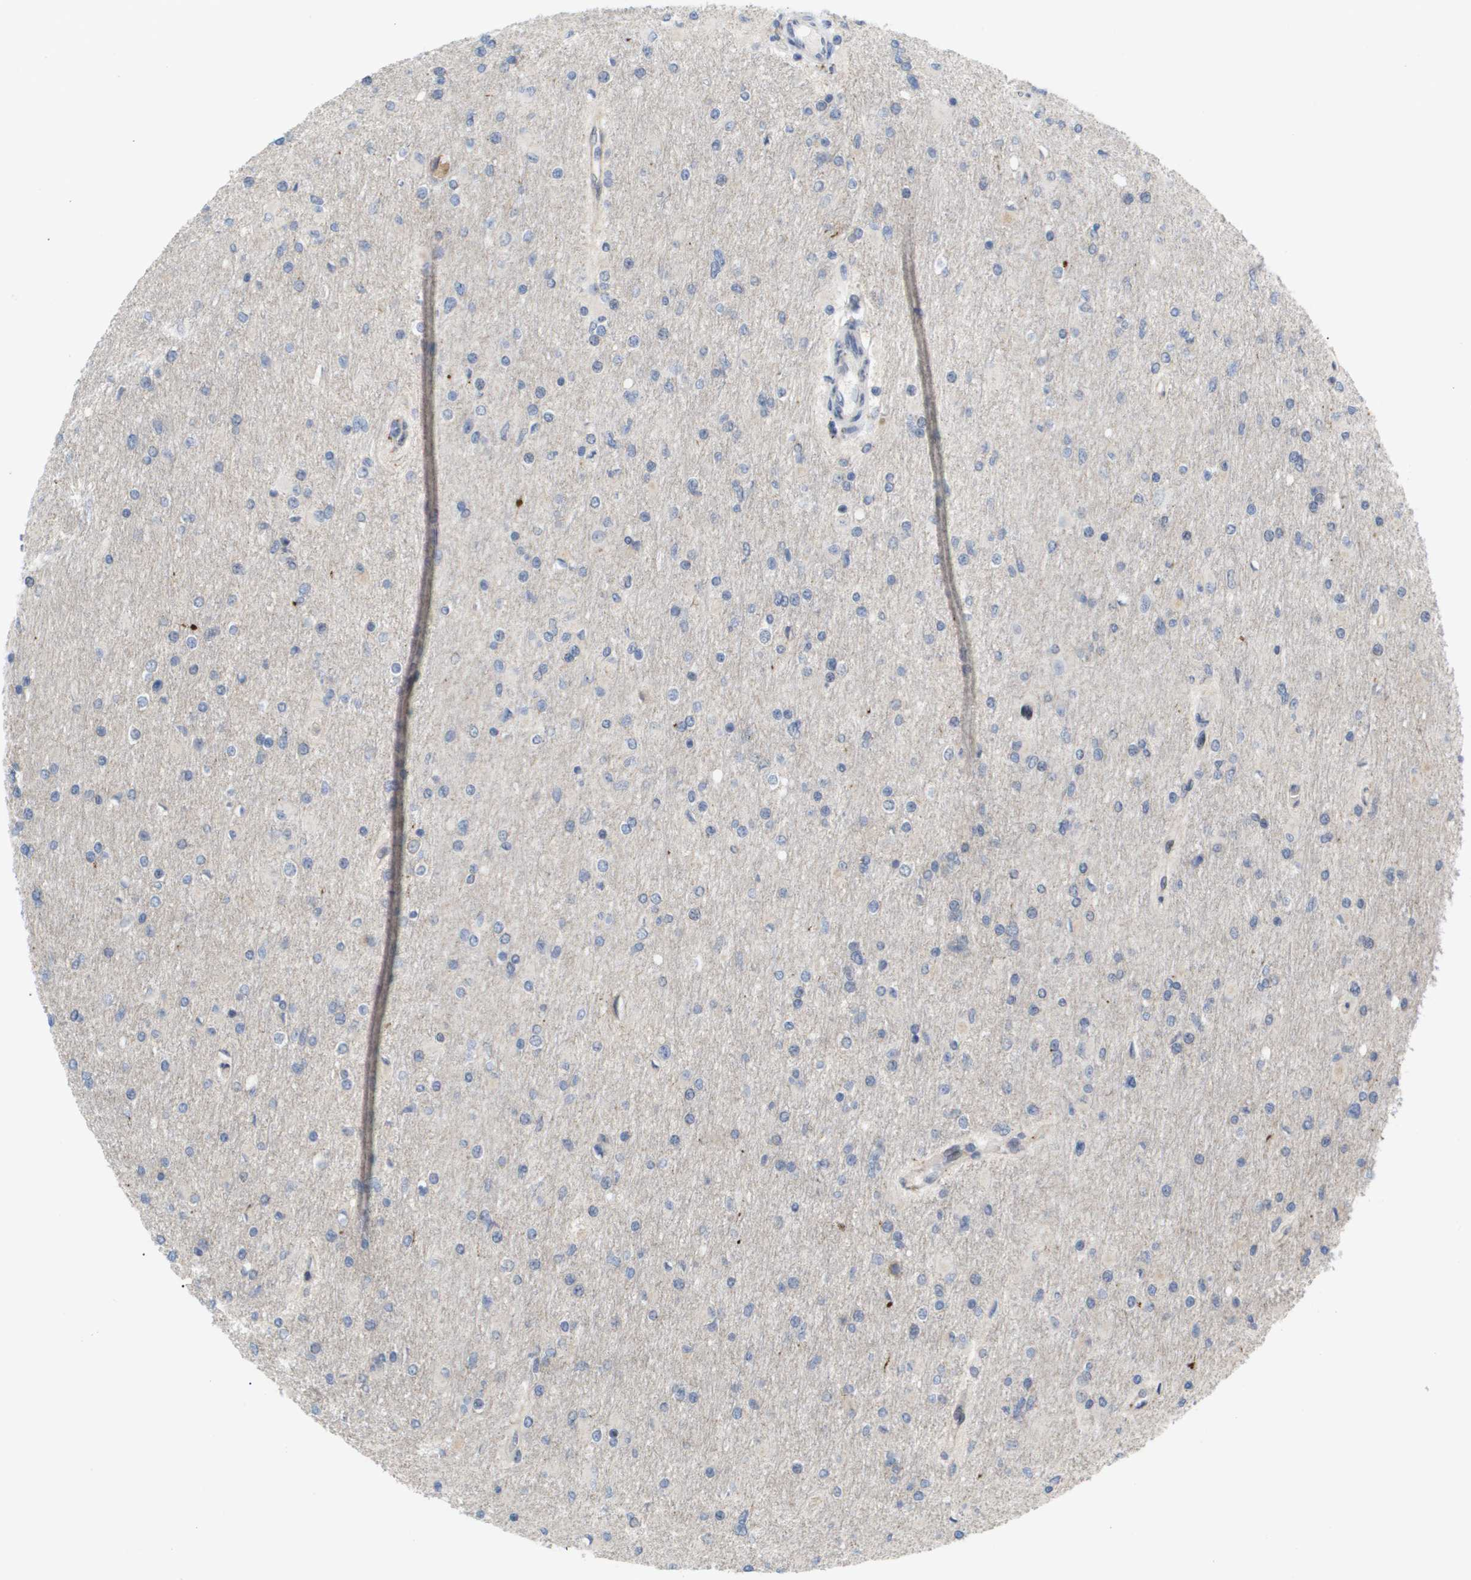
{"staining": {"intensity": "negative", "quantity": "none", "location": "none"}, "tissue": "glioma", "cell_type": "Tumor cells", "image_type": "cancer", "snomed": [{"axis": "morphology", "description": "Glioma, malignant, High grade"}, {"axis": "topography", "description": "Cerebral cortex"}], "caption": "High power microscopy image of an IHC micrograph of glioma, revealing no significant expression in tumor cells. (DAB immunohistochemistry with hematoxylin counter stain).", "gene": "PPARD", "patient": {"sex": "female", "age": 36}}